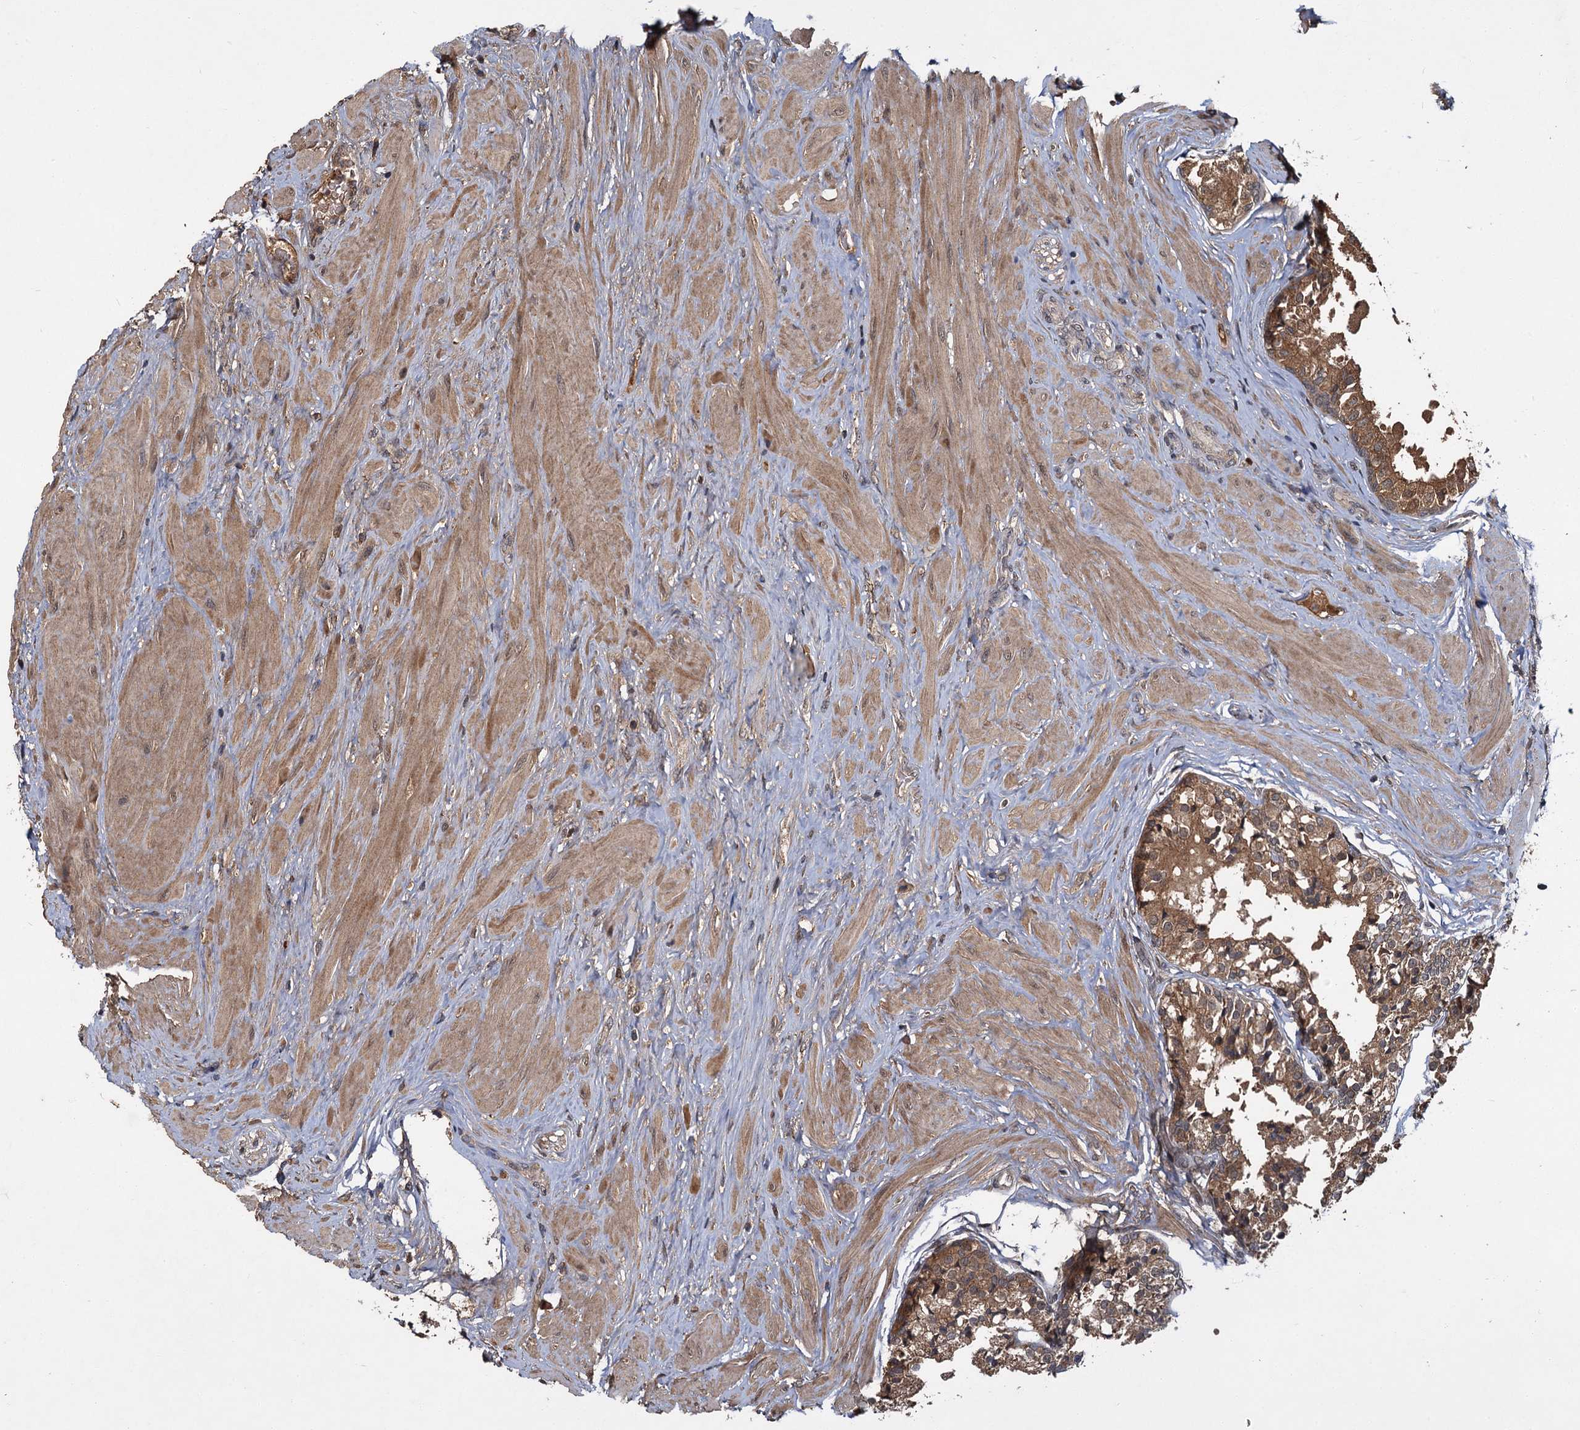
{"staining": {"intensity": "moderate", "quantity": ">75%", "location": "cytoplasmic/membranous"}, "tissue": "prostate cancer", "cell_type": "Tumor cells", "image_type": "cancer", "snomed": [{"axis": "morphology", "description": "Adenocarcinoma, High grade"}, {"axis": "topography", "description": "Prostate"}], "caption": "DAB immunohistochemical staining of prostate cancer reveals moderate cytoplasmic/membranous protein staining in approximately >75% of tumor cells. The staining was performed using DAB (3,3'-diaminobenzidine), with brown indicating positive protein expression. Nuclei are stained blue with hematoxylin.", "gene": "MBD6", "patient": {"sex": "male", "age": 58}}